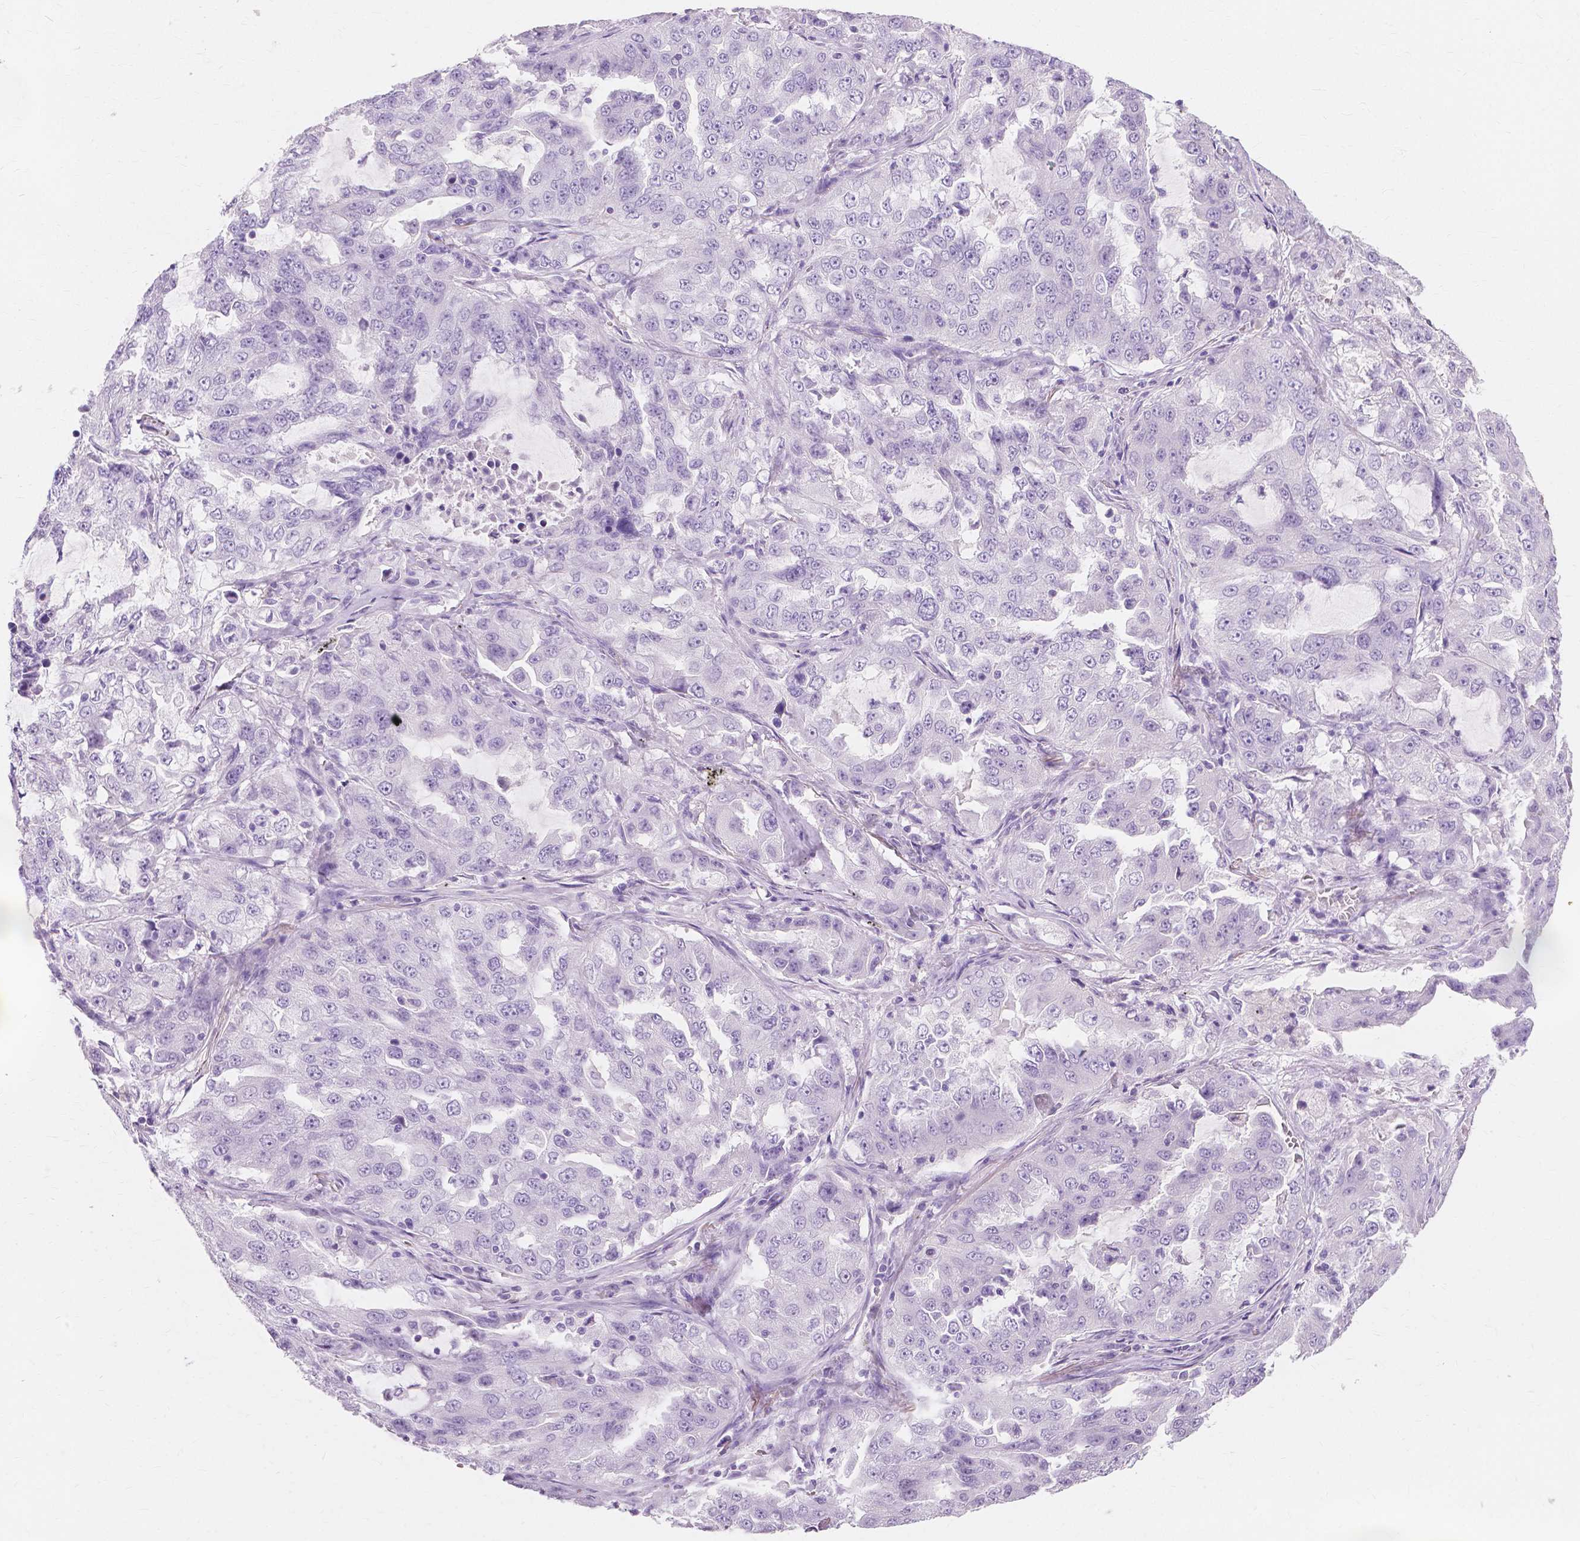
{"staining": {"intensity": "negative", "quantity": "none", "location": "none"}, "tissue": "lung cancer", "cell_type": "Tumor cells", "image_type": "cancer", "snomed": [{"axis": "morphology", "description": "Adenocarcinoma, NOS"}, {"axis": "topography", "description": "Lung"}], "caption": "Tumor cells show no significant protein expression in lung cancer.", "gene": "MUC12", "patient": {"sex": "female", "age": 61}}